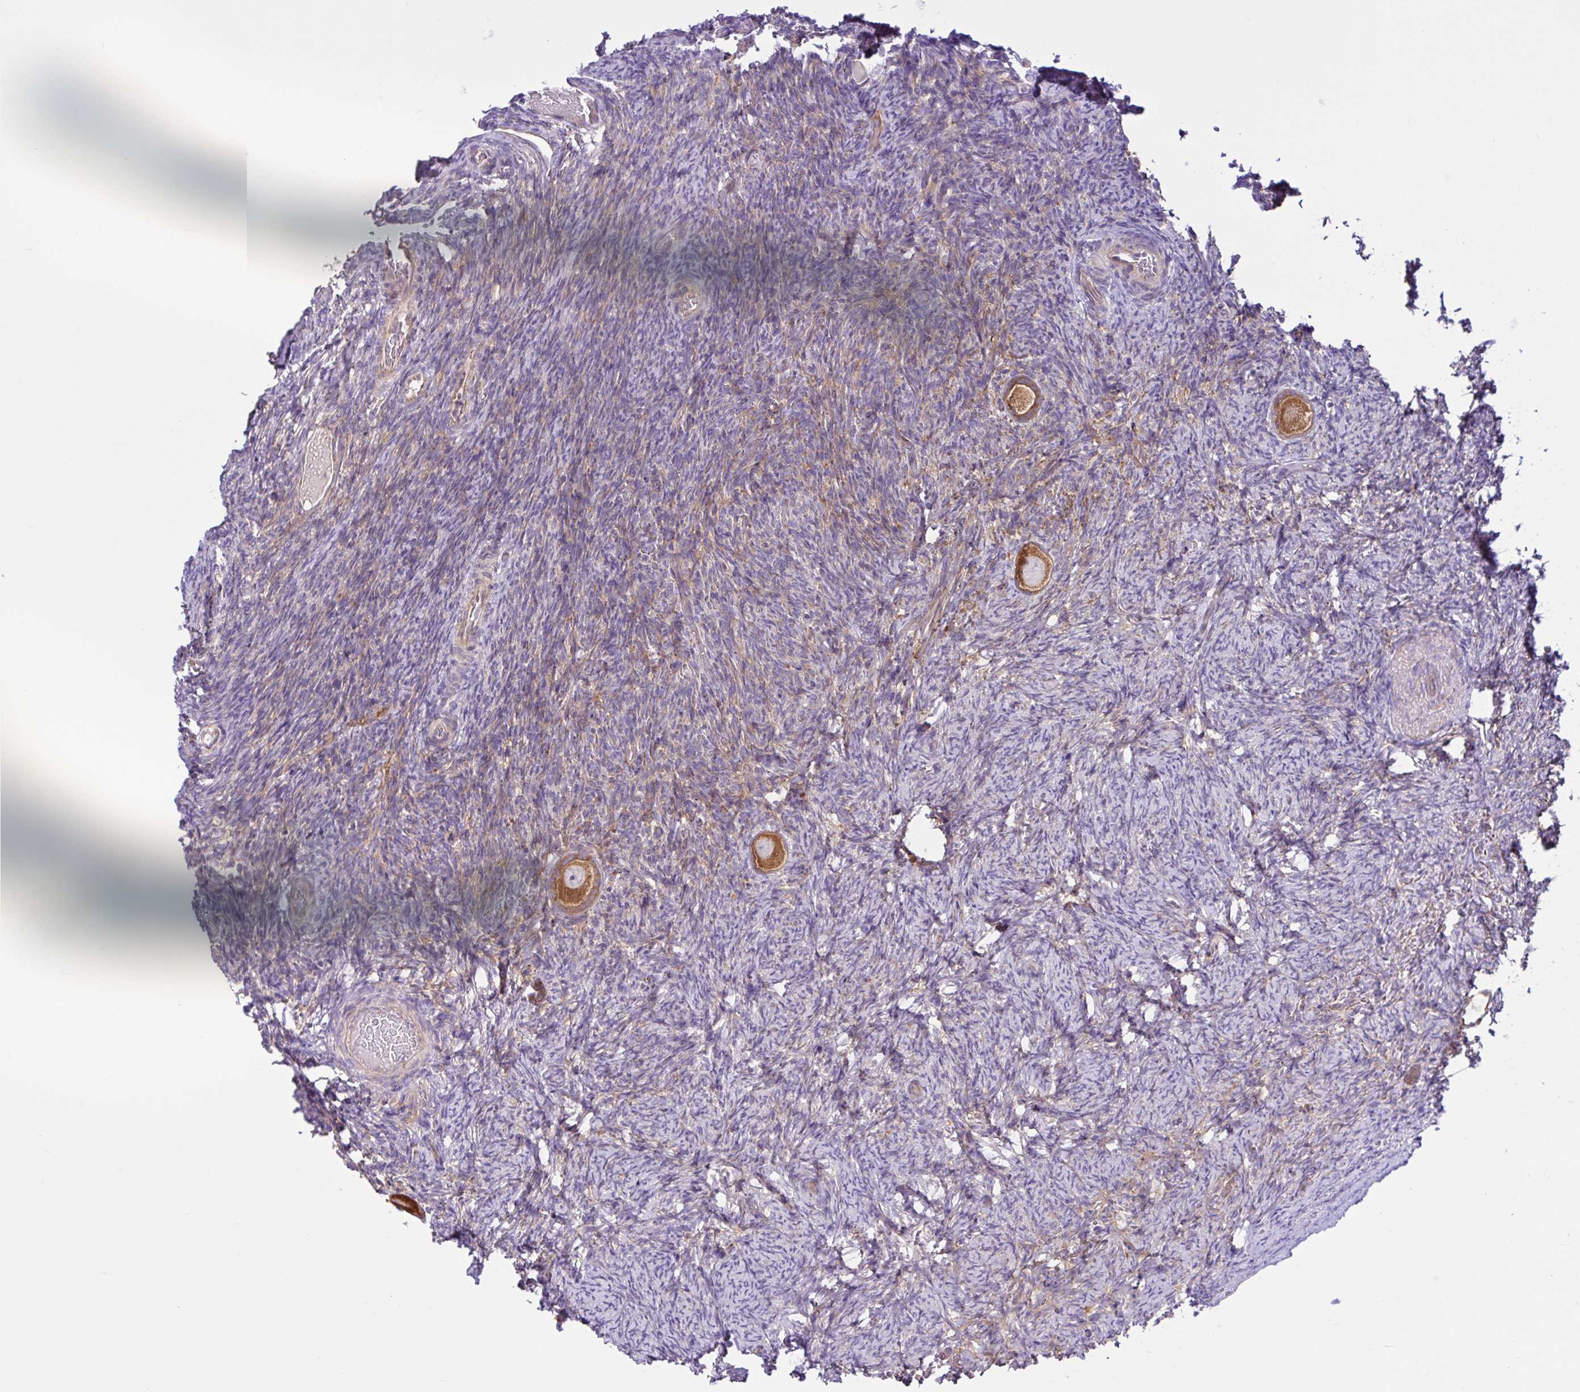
{"staining": {"intensity": "strong", "quantity": ">75%", "location": "cytoplasmic/membranous"}, "tissue": "ovary", "cell_type": "Follicle cells", "image_type": "normal", "snomed": [{"axis": "morphology", "description": "Normal tissue, NOS"}, {"axis": "topography", "description": "Ovary"}], "caption": "Immunohistochemical staining of unremarkable ovary demonstrates strong cytoplasmic/membranous protein expression in about >75% of follicle cells.", "gene": "LARS1", "patient": {"sex": "female", "age": 34}}